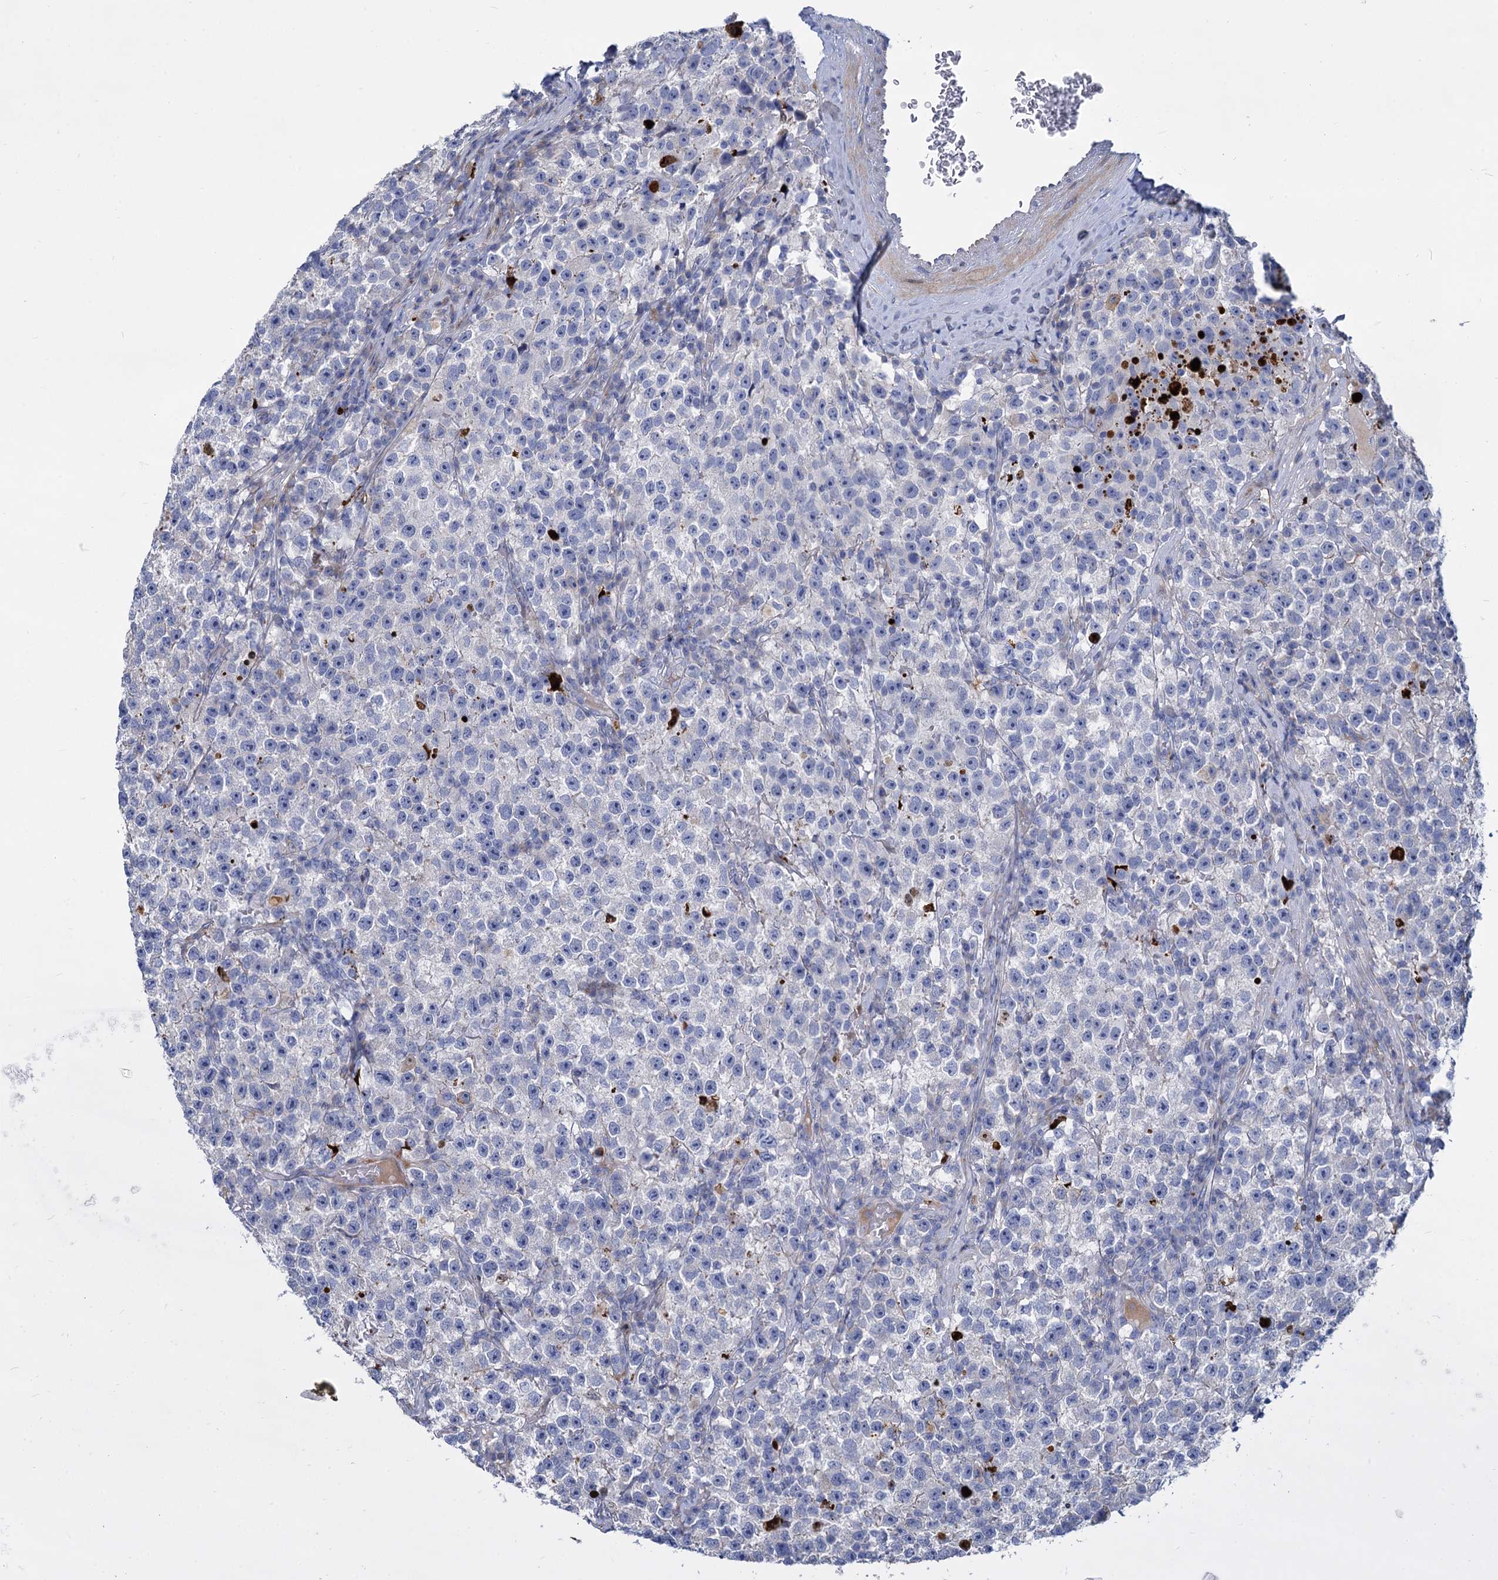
{"staining": {"intensity": "negative", "quantity": "none", "location": "none"}, "tissue": "testis cancer", "cell_type": "Tumor cells", "image_type": "cancer", "snomed": [{"axis": "morphology", "description": "Seminoma, NOS"}, {"axis": "topography", "description": "Testis"}], "caption": "A high-resolution photomicrograph shows IHC staining of seminoma (testis), which demonstrates no significant staining in tumor cells.", "gene": "TRIM77", "patient": {"sex": "male", "age": 22}}